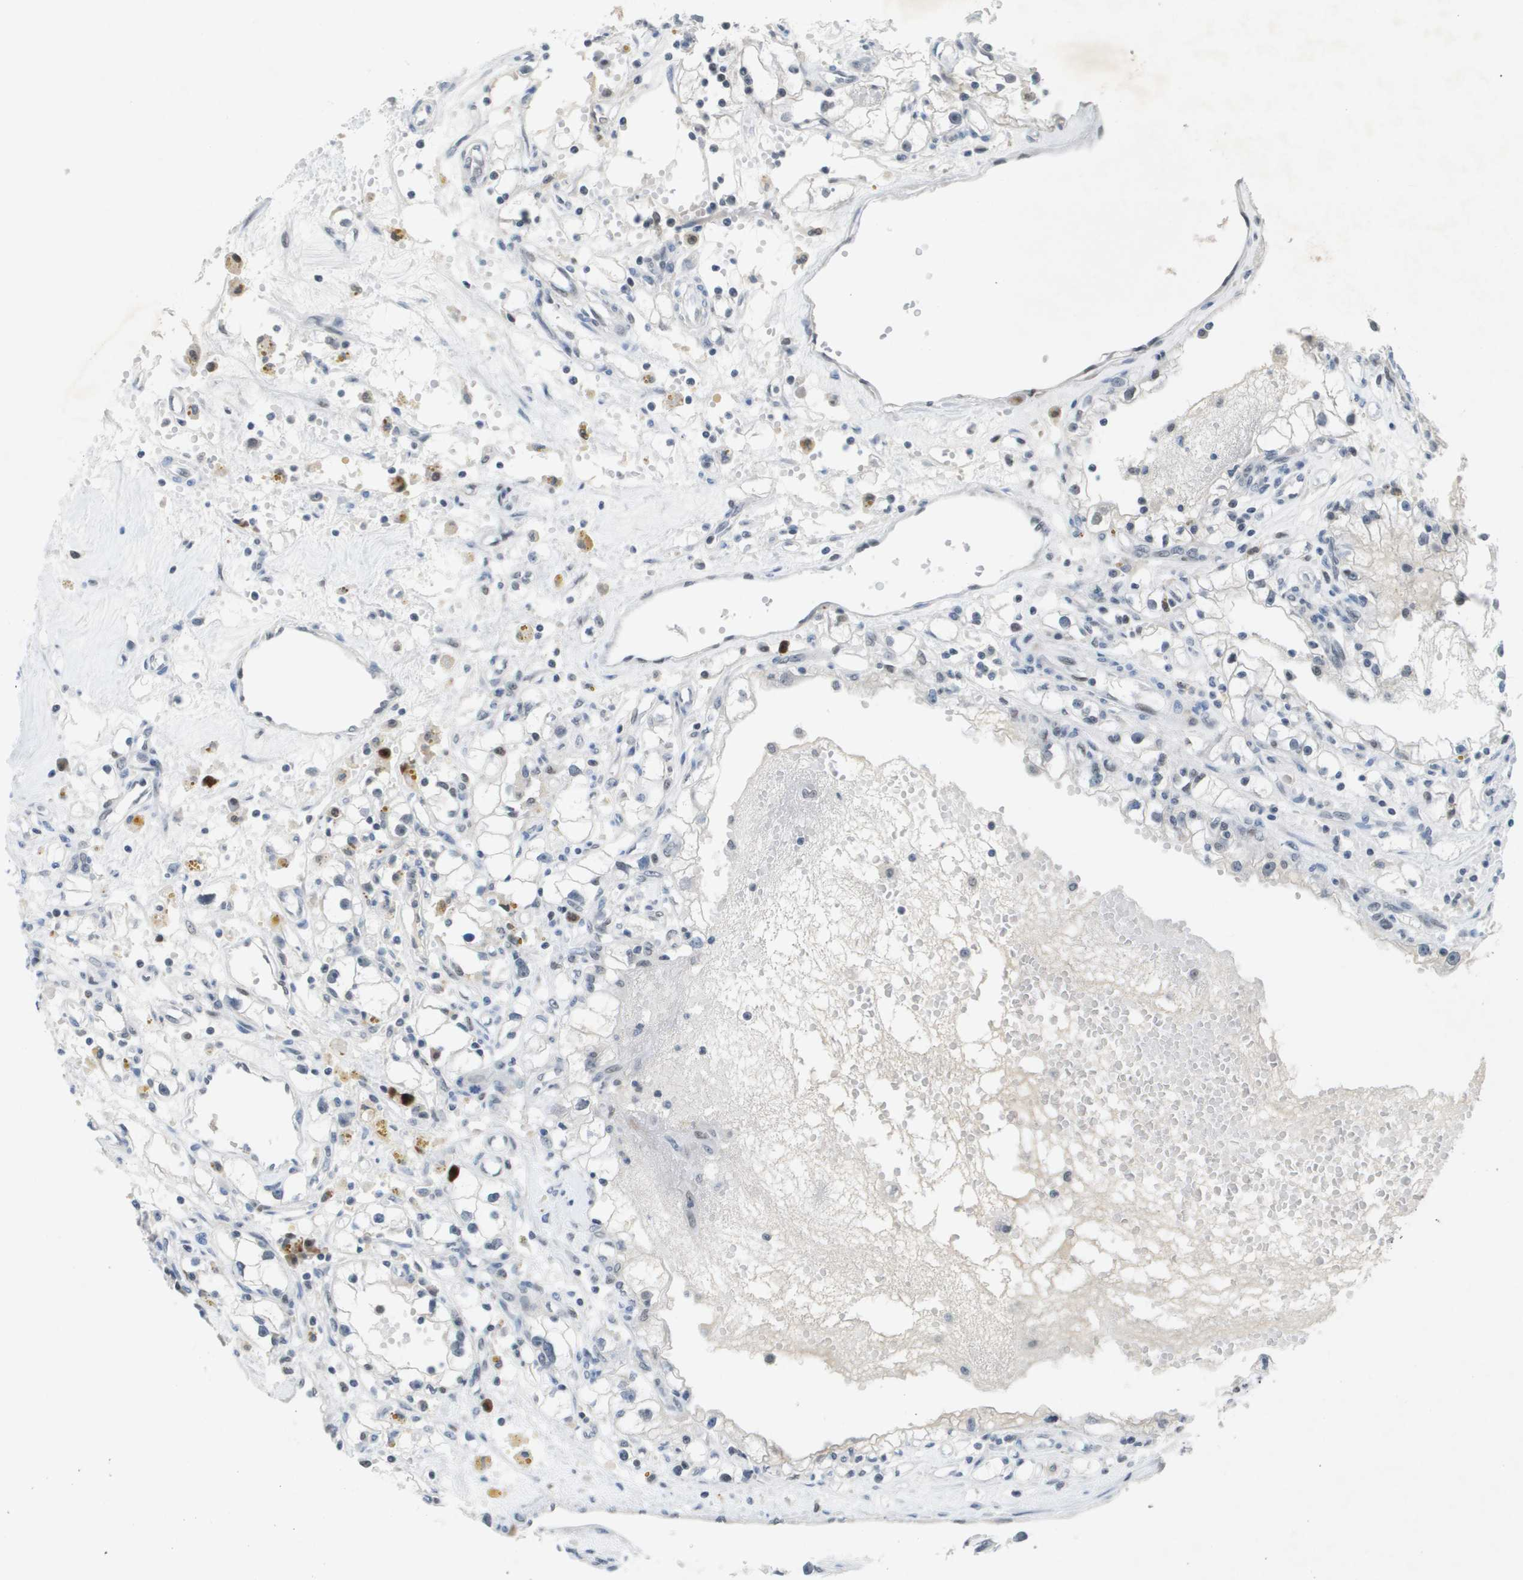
{"staining": {"intensity": "weak", "quantity": "<25%", "location": "nuclear"}, "tissue": "renal cancer", "cell_type": "Tumor cells", "image_type": "cancer", "snomed": [{"axis": "morphology", "description": "Adenocarcinoma, NOS"}, {"axis": "topography", "description": "Kidney"}], "caption": "DAB (3,3'-diaminobenzidine) immunohistochemical staining of human renal cancer (adenocarcinoma) shows no significant positivity in tumor cells. The staining is performed using DAB (3,3'-diaminobenzidine) brown chromogen with nuclei counter-stained in using hematoxylin.", "gene": "TP53RK", "patient": {"sex": "male", "age": 56}}